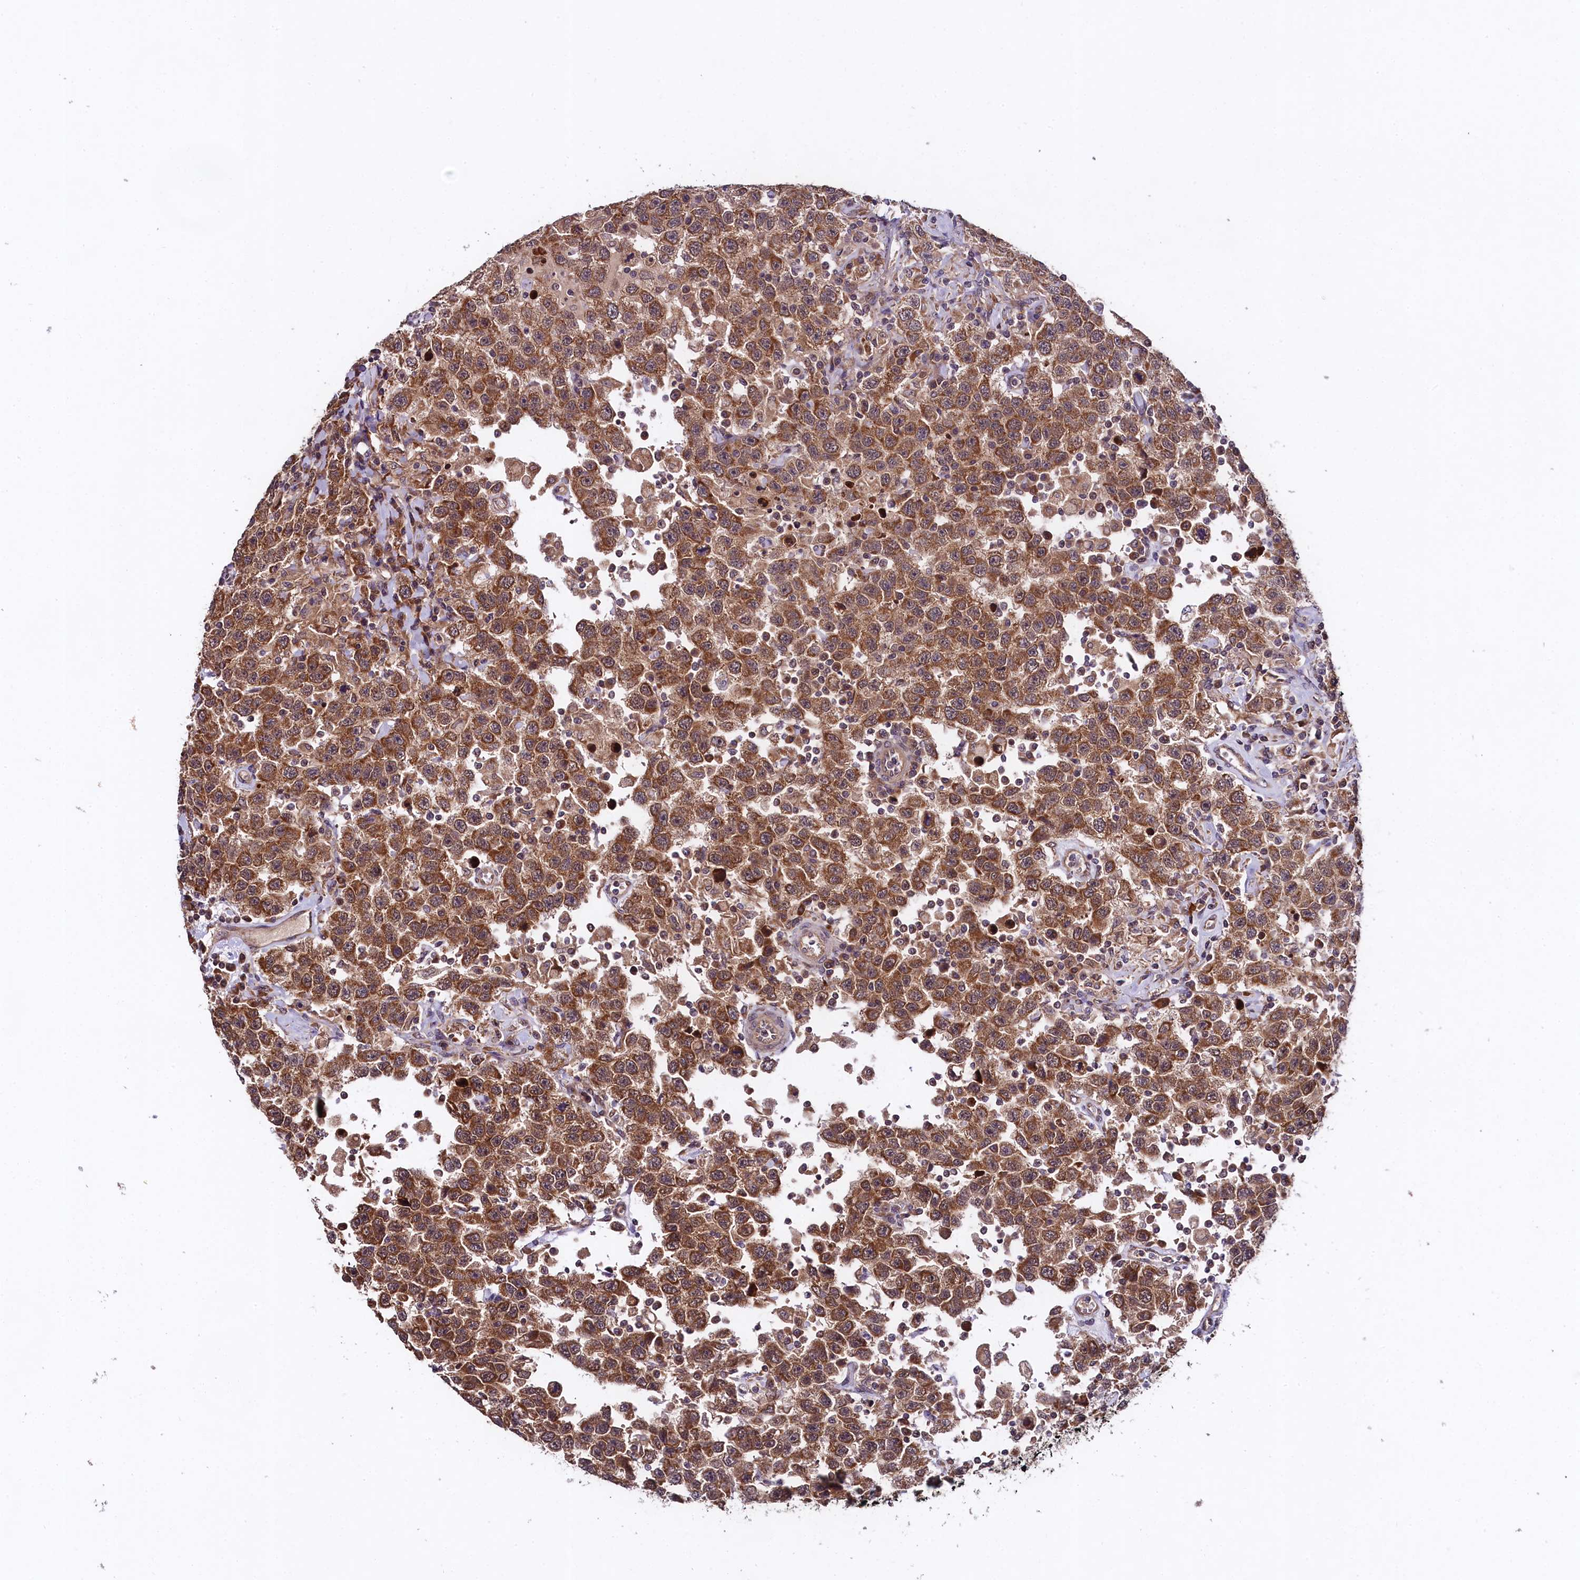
{"staining": {"intensity": "strong", "quantity": ">75%", "location": "cytoplasmic/membranous"}, "tissue": "testis cancer", "cell_type": "Tumor cells", "image_type": "cancer", "snomed": [{"axis": "morphology", "description": "Seminoma, NOS"}, {"axis": "topography", "description": "Testis"}], "caption": "Immunohistochemical staining of seminoma (testis) reveals strong cytoplasmic/membranous protein expression in about >75% of tumor cells. (DAB (3,3'-diaminobenzidine) = brown stain, brightfield microscopy at high magnification).", "gene": "DOHH", "patient": {"sex": "male", "age": 41}}